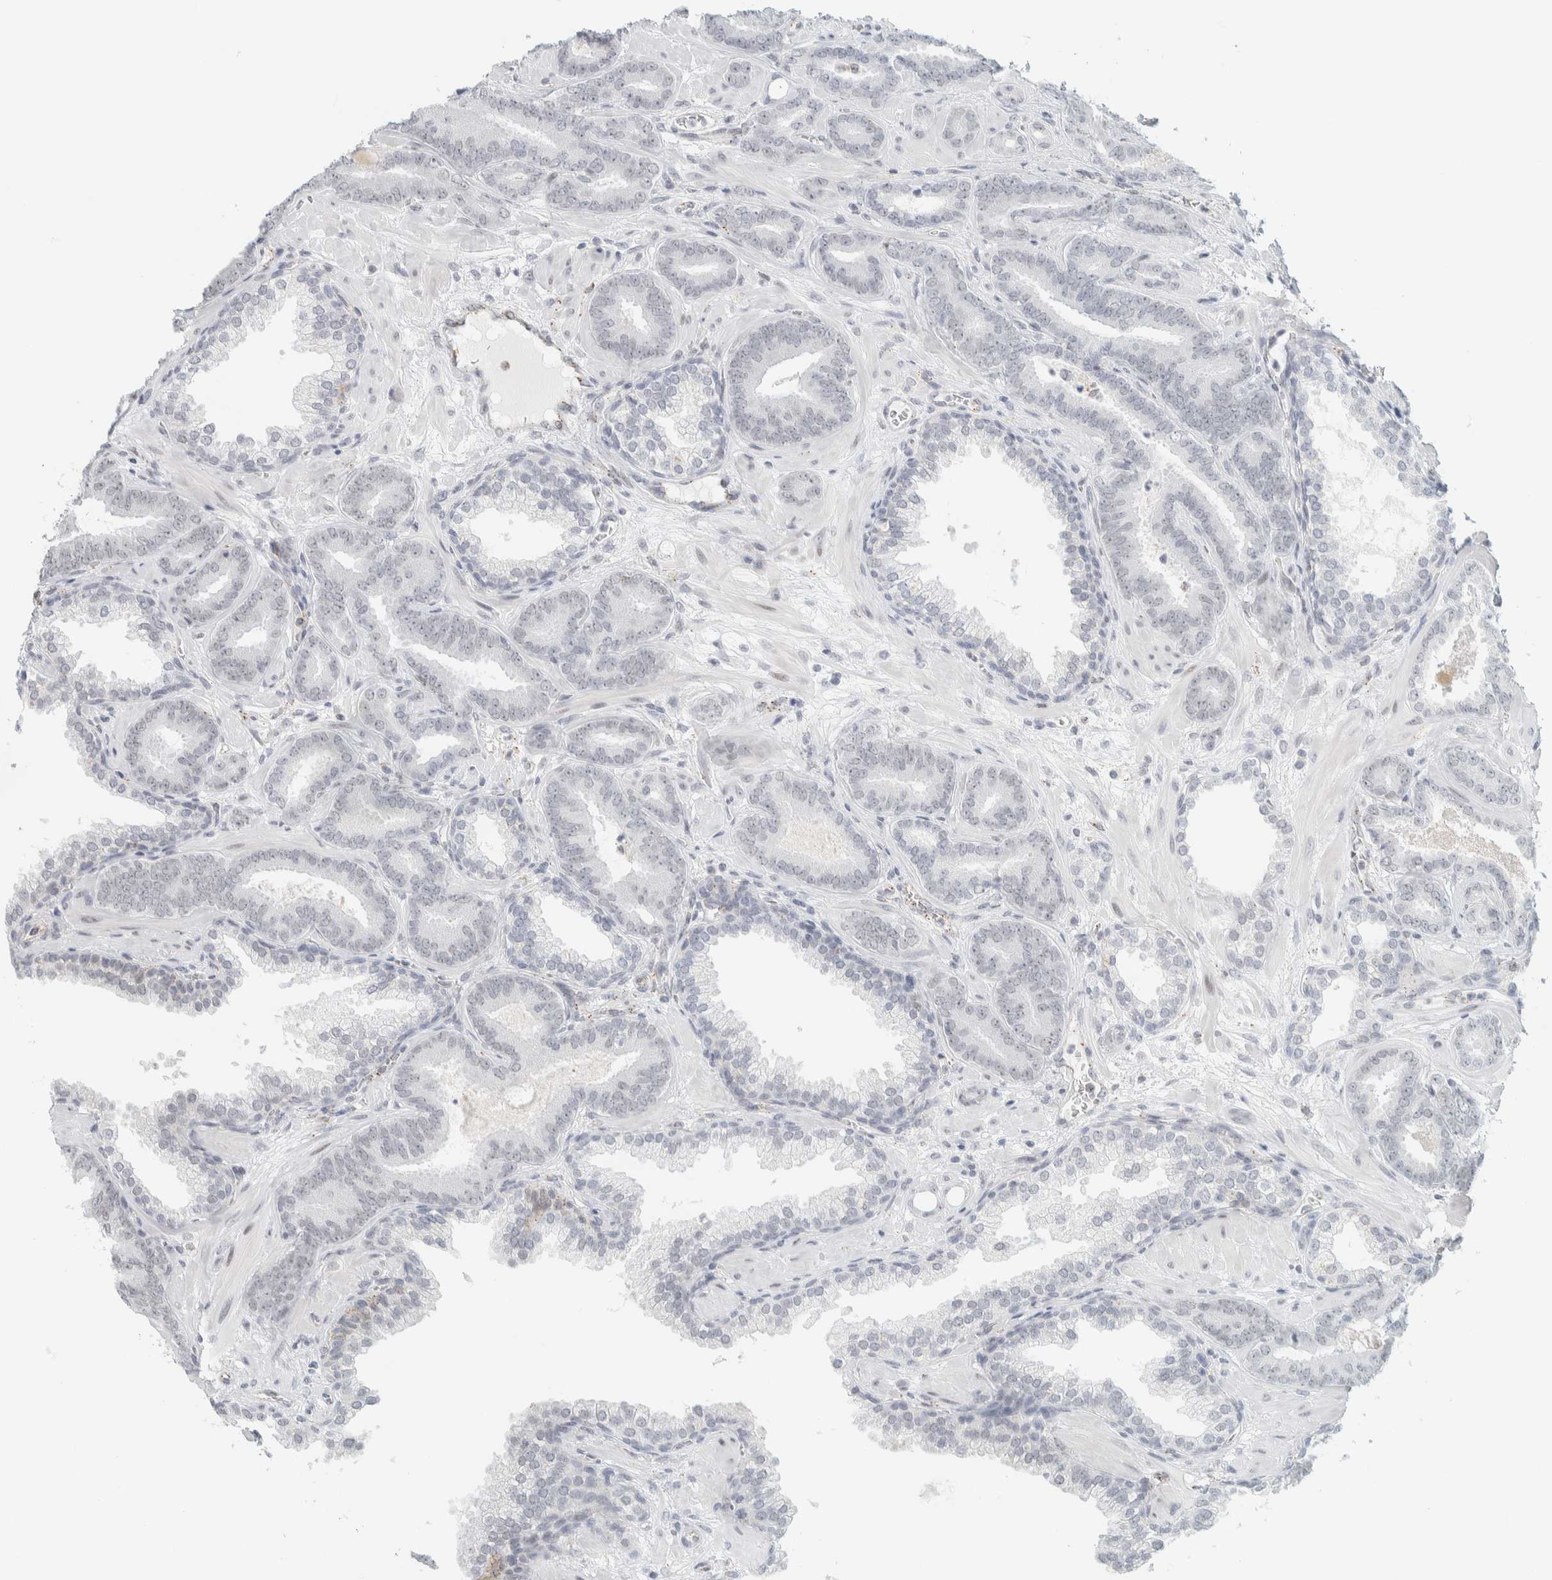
{"staining": {"intensity": "negative", "quantity": "none", "location": "none"}, "tissue": "prostate cancer", "cell_type": "Tumor cells", "image_type": "cancer", "snomed": [{"axis": "morphology", "description": "Adenocarcinoma, Low grade"}, {"axis": "topography", "description": "Prostate"}], "caption": "A micrograph of human low-grade adenocarcinoma (prostate) is negative for staining in tumor cells.", "gene": "CDH17", "patient": {"sex": "male", "age": 62}}